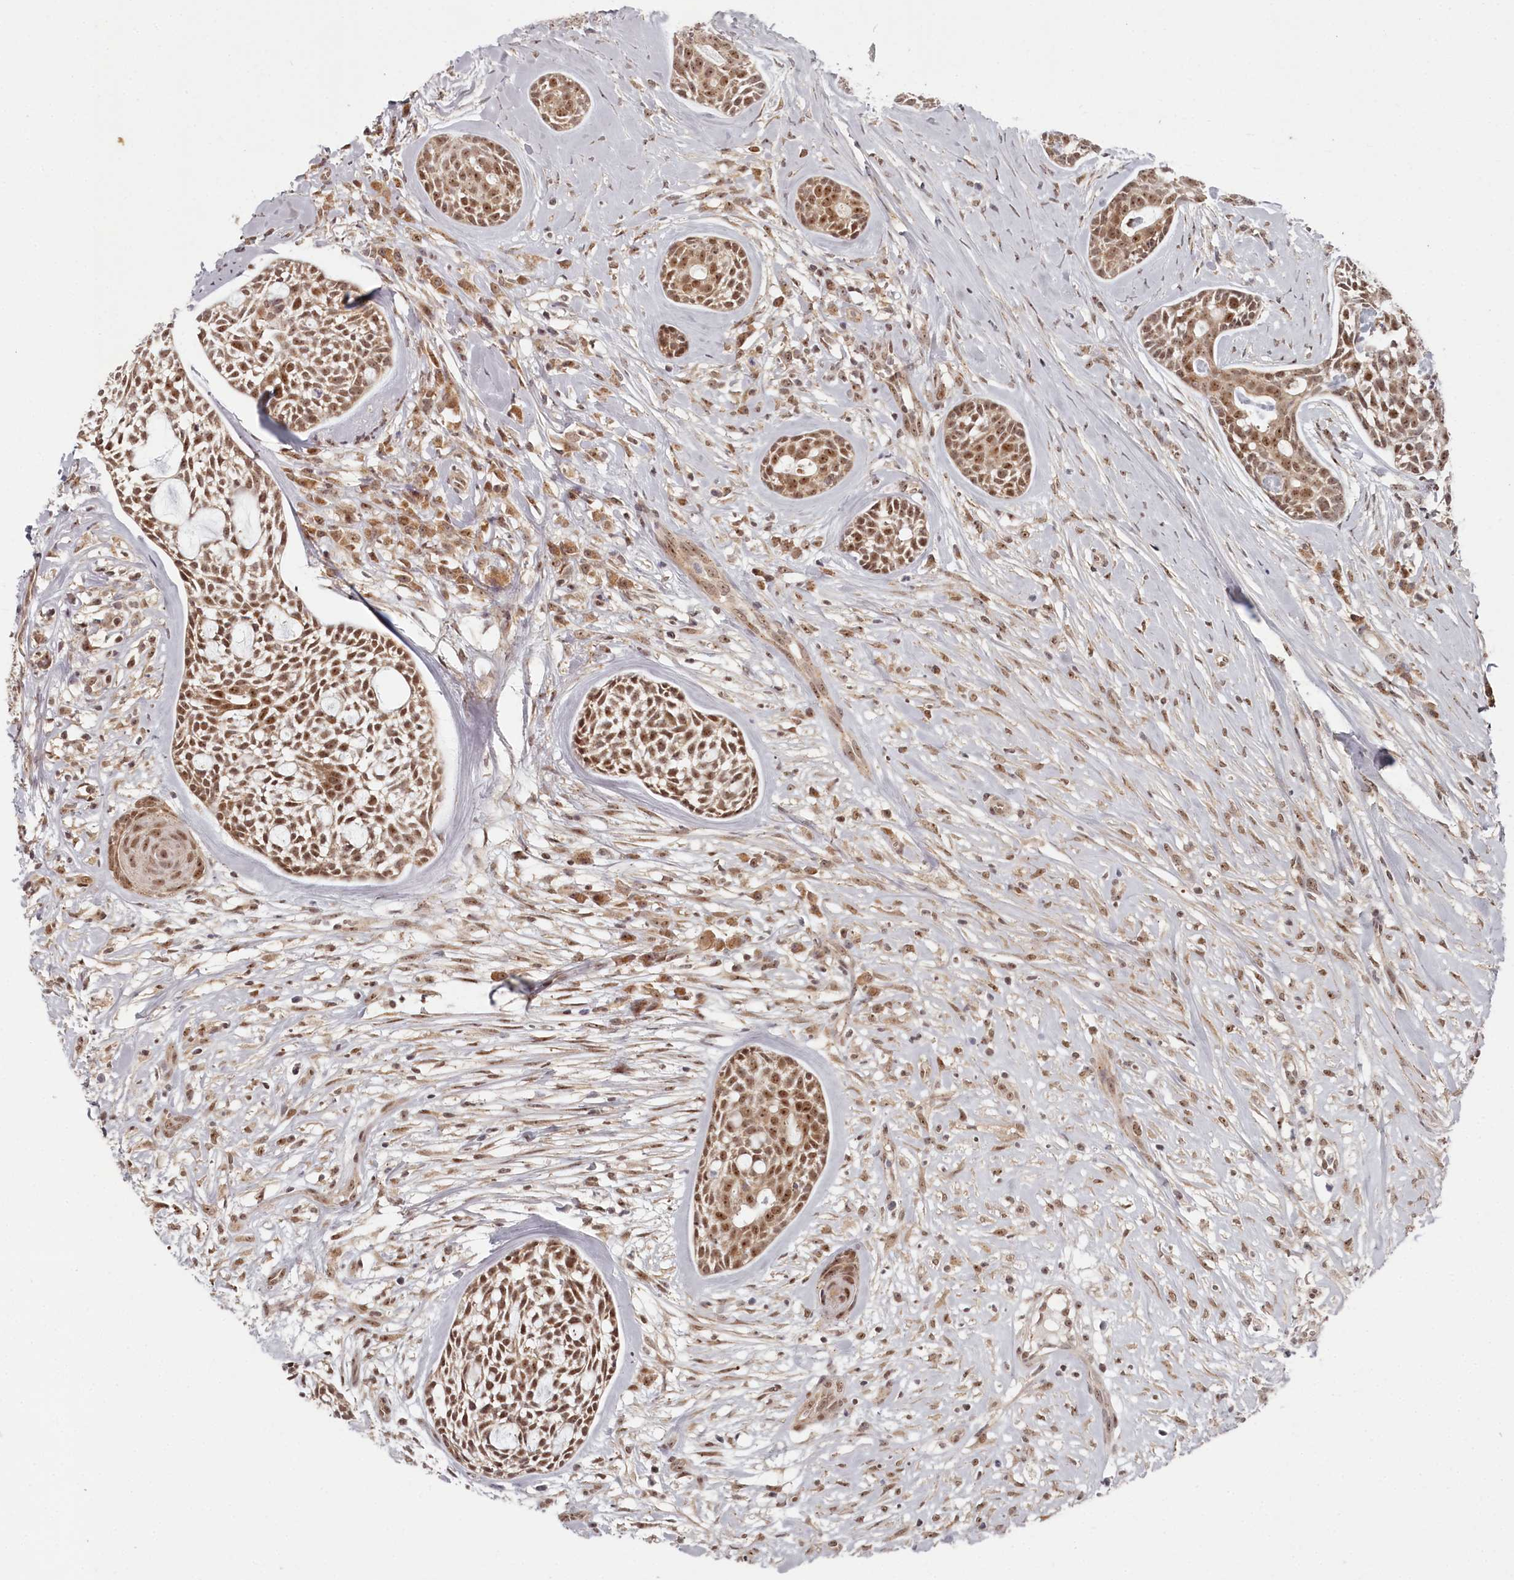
{"staining": {"intensity": "moderate", "quantity": ">75%", "location": "nuclear"}, "tissue": "head and neck cancer", "cell_type": "Tumor cells", "image_type": "cancer", "snomed": [{"axis": "morphology", "description": "Adenocarcinoma, NOS"}, {"axis": "topography", "description": "Subcutis"}, {"axis": "topography", "description": "Head-Neck"}], "caption": "High-magnification brightfield microscopy of head and neck cancer (adenocarcinoma) stained with DAB (brown) and counterstained with hematoxylin (blue). tumor cells exhibit moderate nuclear staining is appreciated in approximately>75% of cells.", "gene": "EXOSC1", "patient": {"sex": "female", "age": 73}}